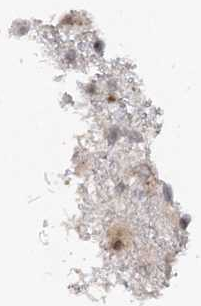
{"staining": {"intensity": "weak", "quantity": "25%-75%", "location": "nuclear"}, "tissue": "glioma", "cell_type": "Tumor cells", "image_type": "cancer", "snomed": [{"axis": "morphology", "description": "Glioma, malignant, Low grade"}, {"axis": "topography", "description": "Brain"}], "caption": "IHC photomicrograph of human malignant glioma (low-grade) stained for a protein (brown), which reveals low levels of weak nuclear expression in approximately 25%-75% of tumor cells.", "gene": "GNL3L", "patient": {"sex": "male", "age": 65}}